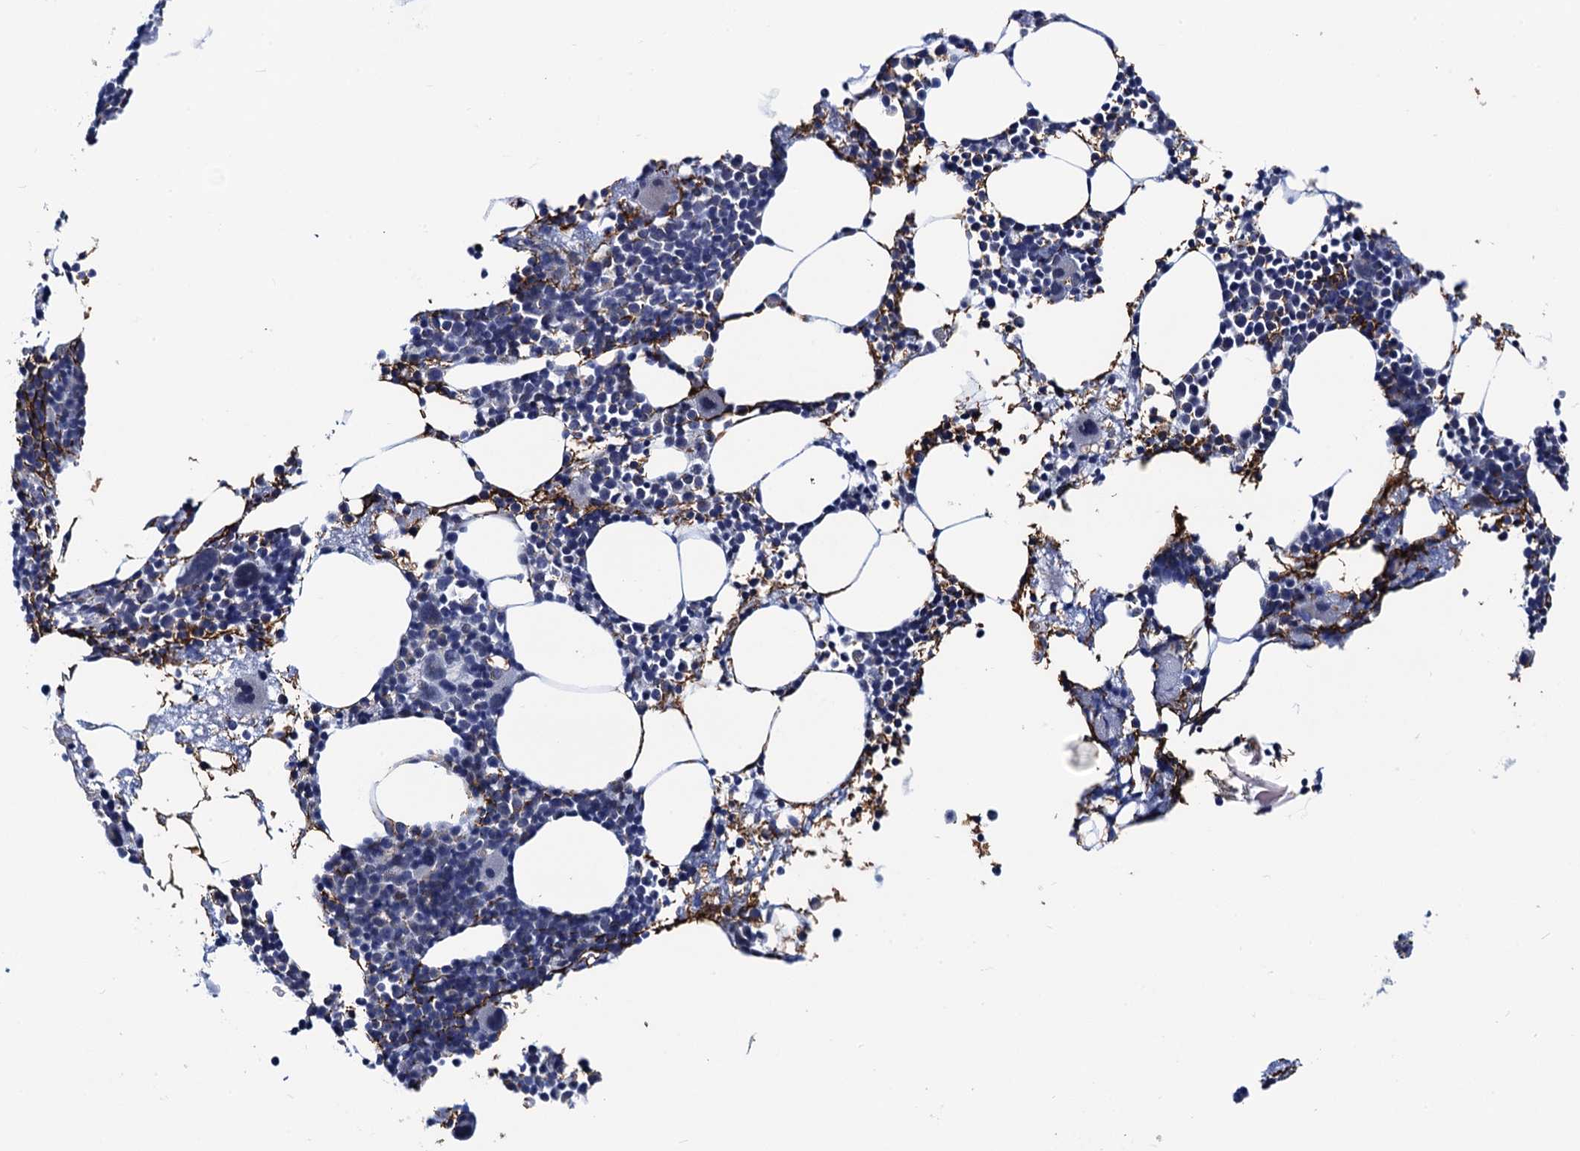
{"staining": {"intensity": "weak", "quantity": "<25%", "location": "cytoplasmic/membranous,nuclear"}, "tissue": "bone marrow", "cell_type": "Hematopoietic cells", "image_type": "normal", "snomed": [{"axis": "morphology", "description": "Normal tissue, NOS"}, {"axis": "topography", "description": "Bone marrow"}], "caption": "DAB (3,3'-diaminobenzidine) immunohistochemical staining of unremarkable human bone marrow exhibits no significant expression in hematopoietic cells. (IHC, brightfield microscopy, high magnification).", "gene": "C16orf87", "patient": {"sex": "female", "age": 52}}